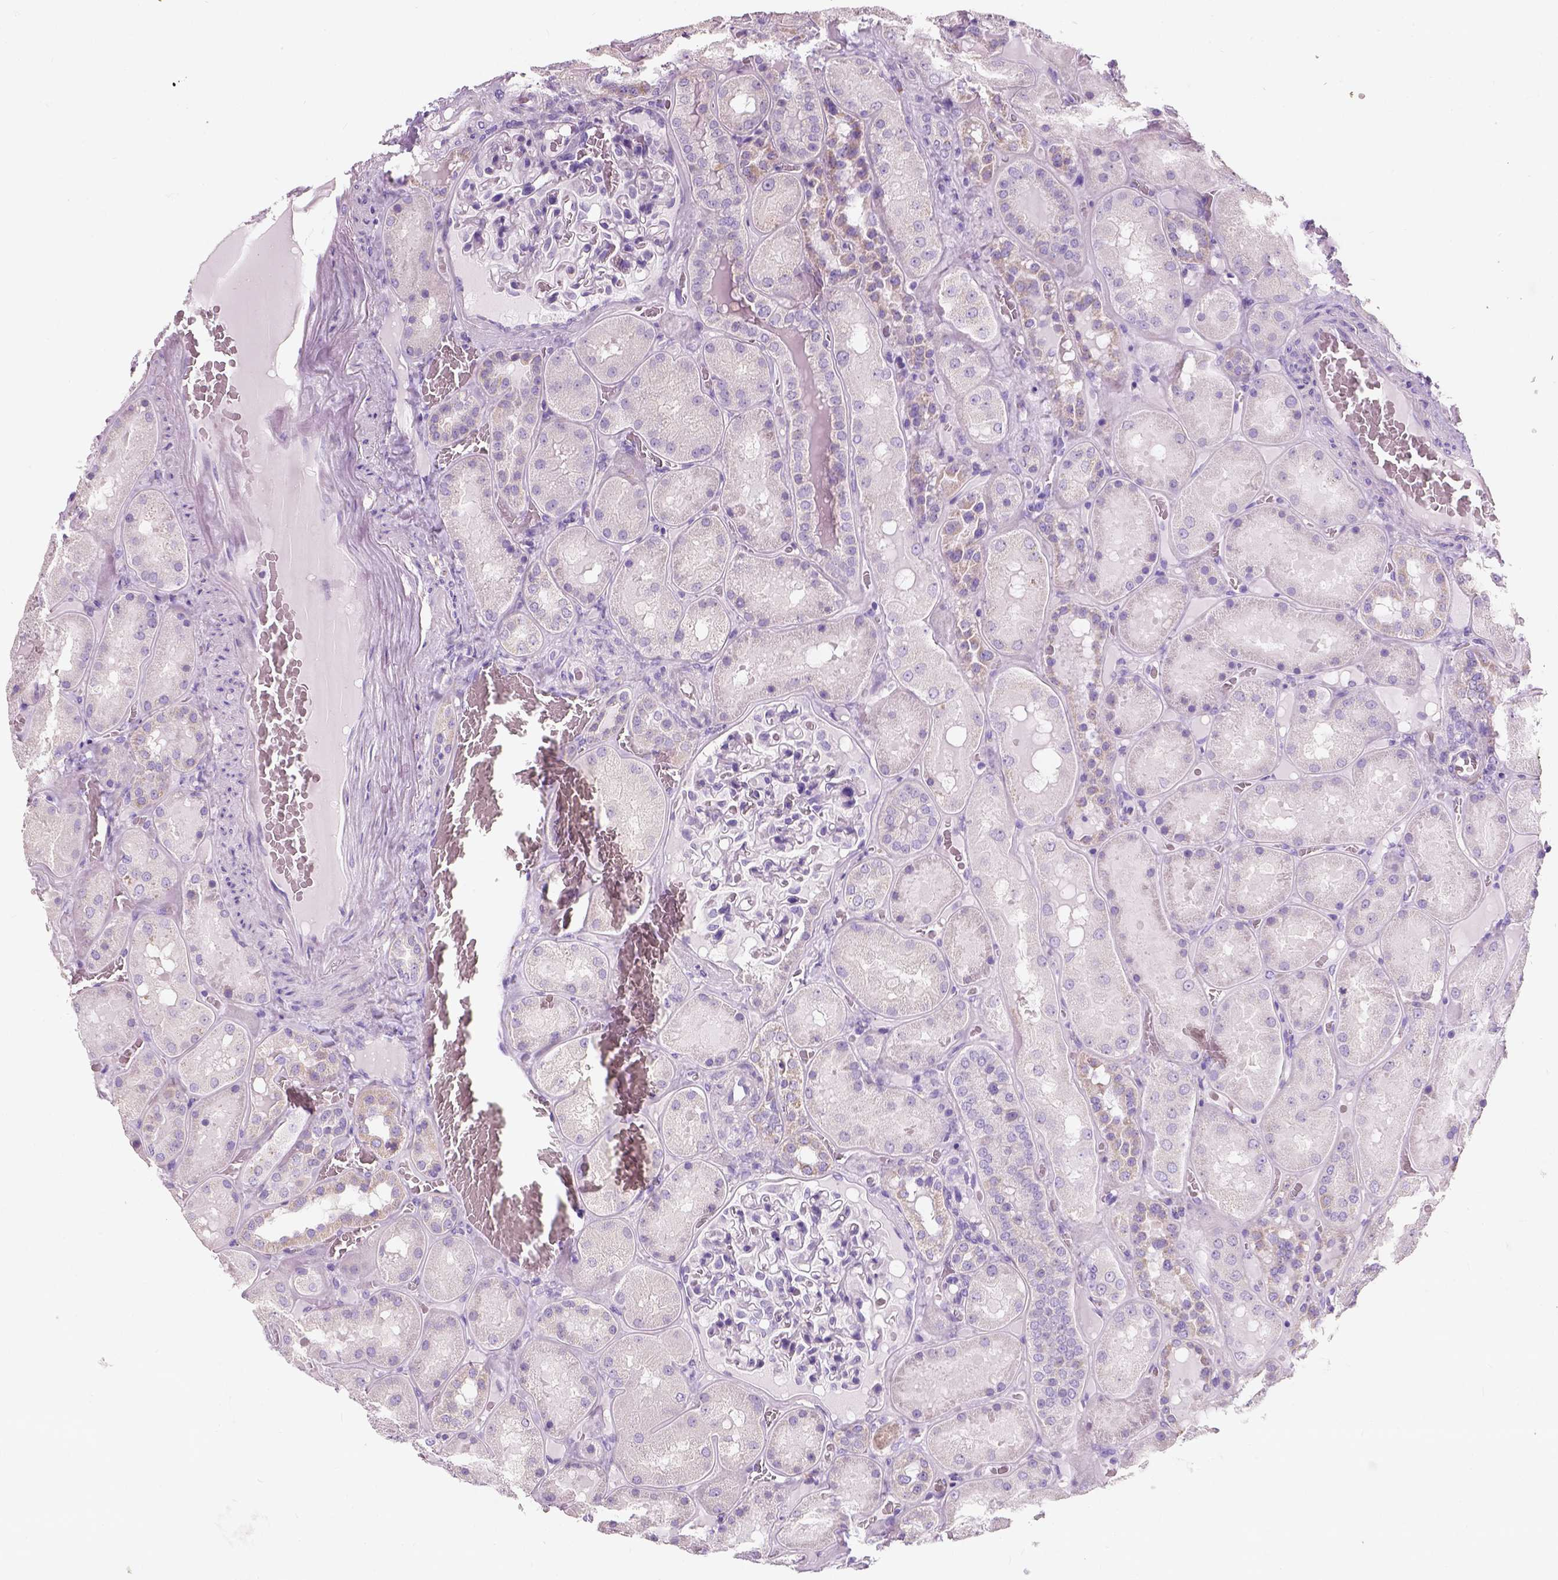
{"staining": {"intensity": "negative", "quantity": "none", "location": "none"}, "tissue": "kidney", "cell_type": "Cells in glomeruli", "image_type": "normal", "snomed": [{"axis": "morphology", "description": "Normal tissue, NOS"}, {"axis": "topography", "description": "Kidney"}], "caption": "Immunohistochemistry (IHC) histopathology image of unremarkable kidney stained for a protein (brown), which reveals no positivity in cells in glomeruli. (IHC, brightfield microscopy, high magnification).", "gene": "CHODL", "patient": {"sex": "male", "age": 73}}